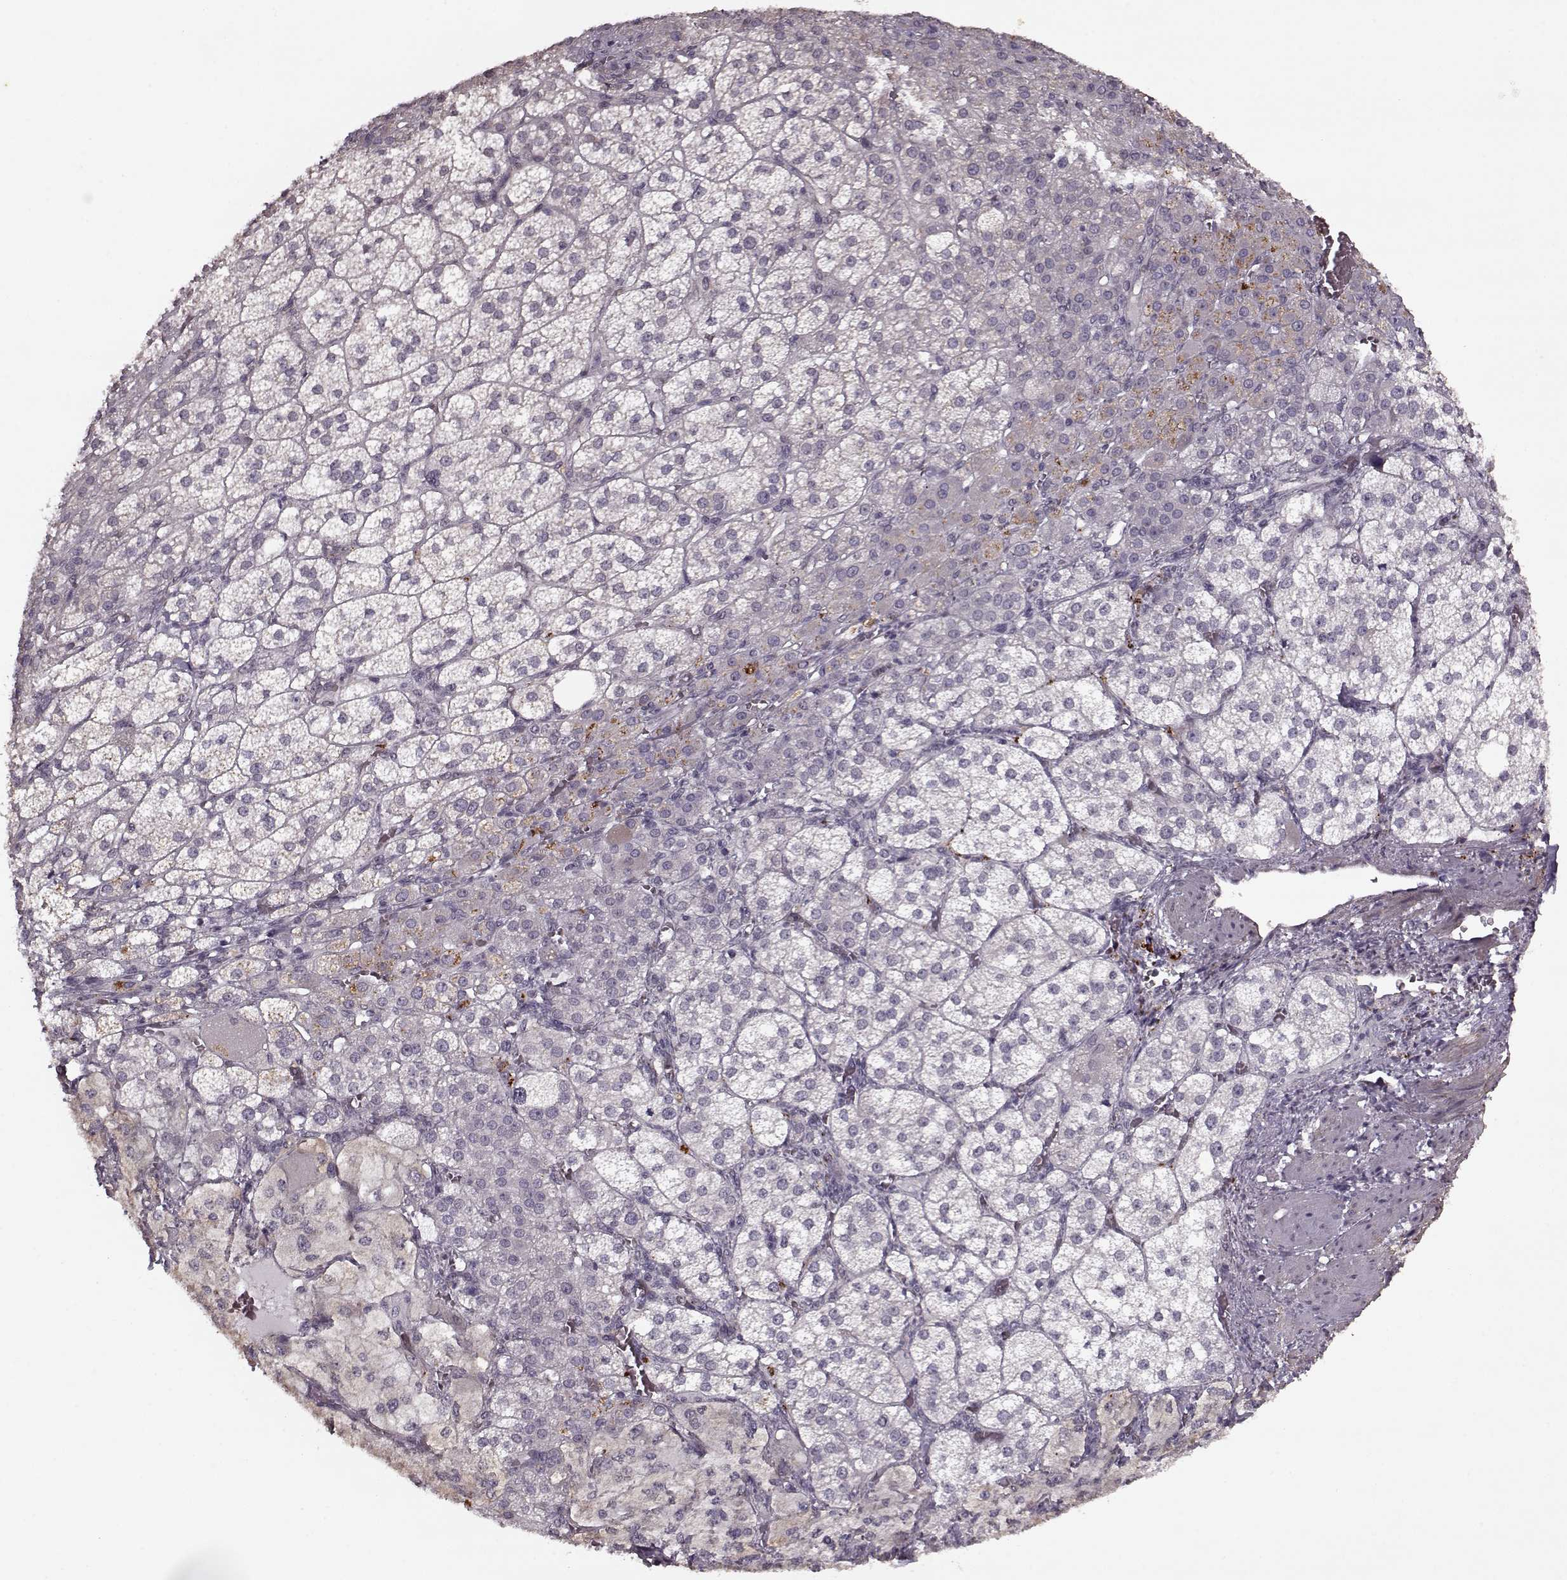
{"staining": {"intensity": "negative", "quantity": "none", "location": "none"}, "tissue": "adrenal gland", "cell_type": "Glandular cells", "image_type": "normal", "snomed": [{"axis": "morphology", "description": "Normal tissue, NOS"}, {"axis": "topography", "description": "Adrenal gland"}], "caption": "Immunohistochemical staining of benign adrenal gland demonstrates no significant staining in glandular cells. (IHC, brightfield microscopy, high magnification).", "gene": "KRT9", "patient": {"sex": "female", "age": 60}}